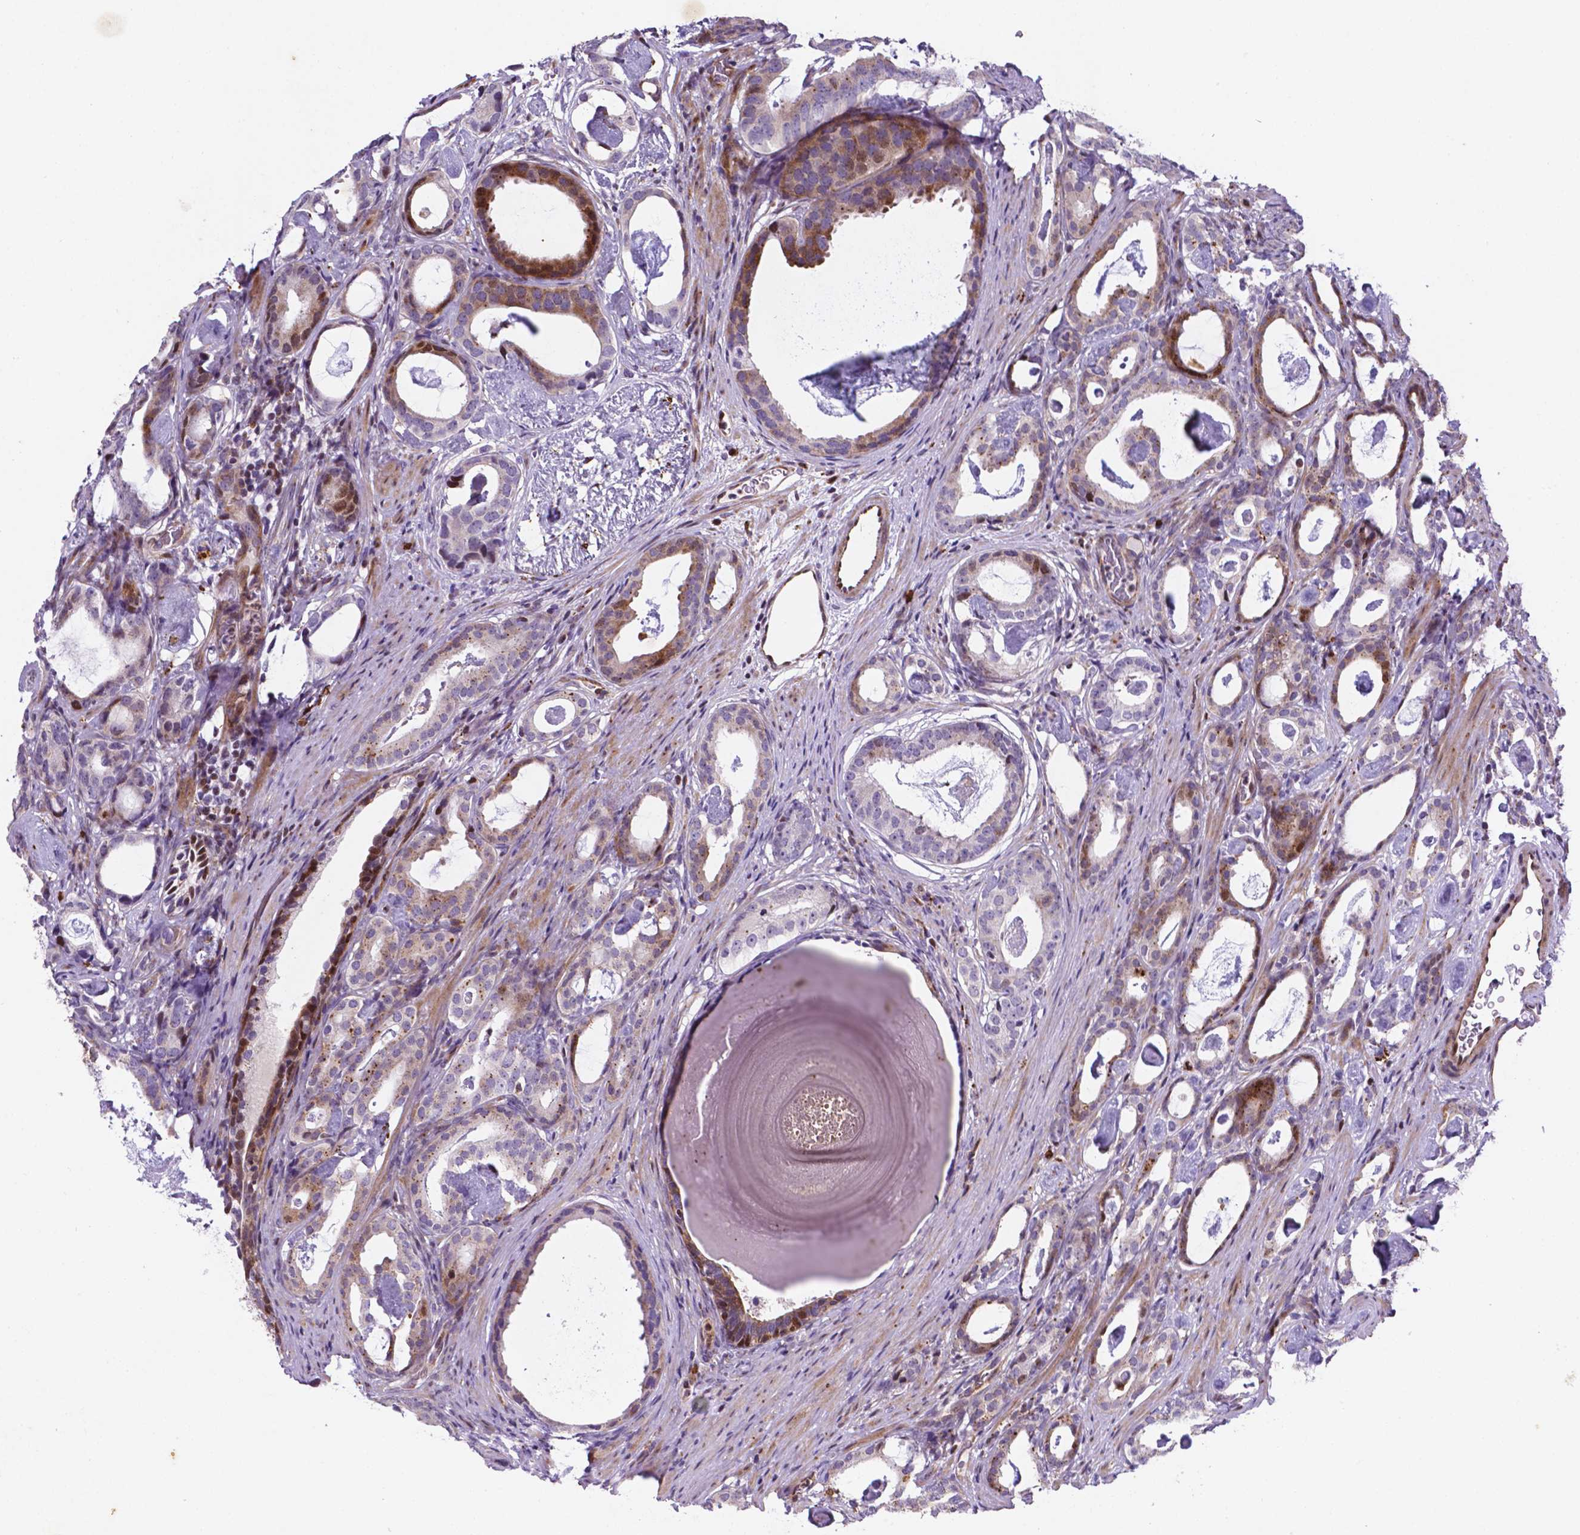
{"staining": {"intensity": "moderate", "quantity": "<25%", "location": "cytoplasmic/membranous"}, "tissue": "prostate cancer", "cell_type": "Tumor cells", "image_type": "cancer", "snomed": [{"axis": "morphology", "description": "Adenocarcinoma, Low grade"}, {"axis": "topography", "description": "Prostate and seminal vesicle, NOS"}], "caption": "Brown immunohistochemical staining in prostate low-grade adenocarcinoma reveals moderate cytoplasmic/membranous staining in about <25% of tumor cells. Immunohistochemistry (ihc) stains the protein in brown and the nuclei are stained blue.", "gene": "TM4SF20", "patient": {"sex": "male", "age": 71}}